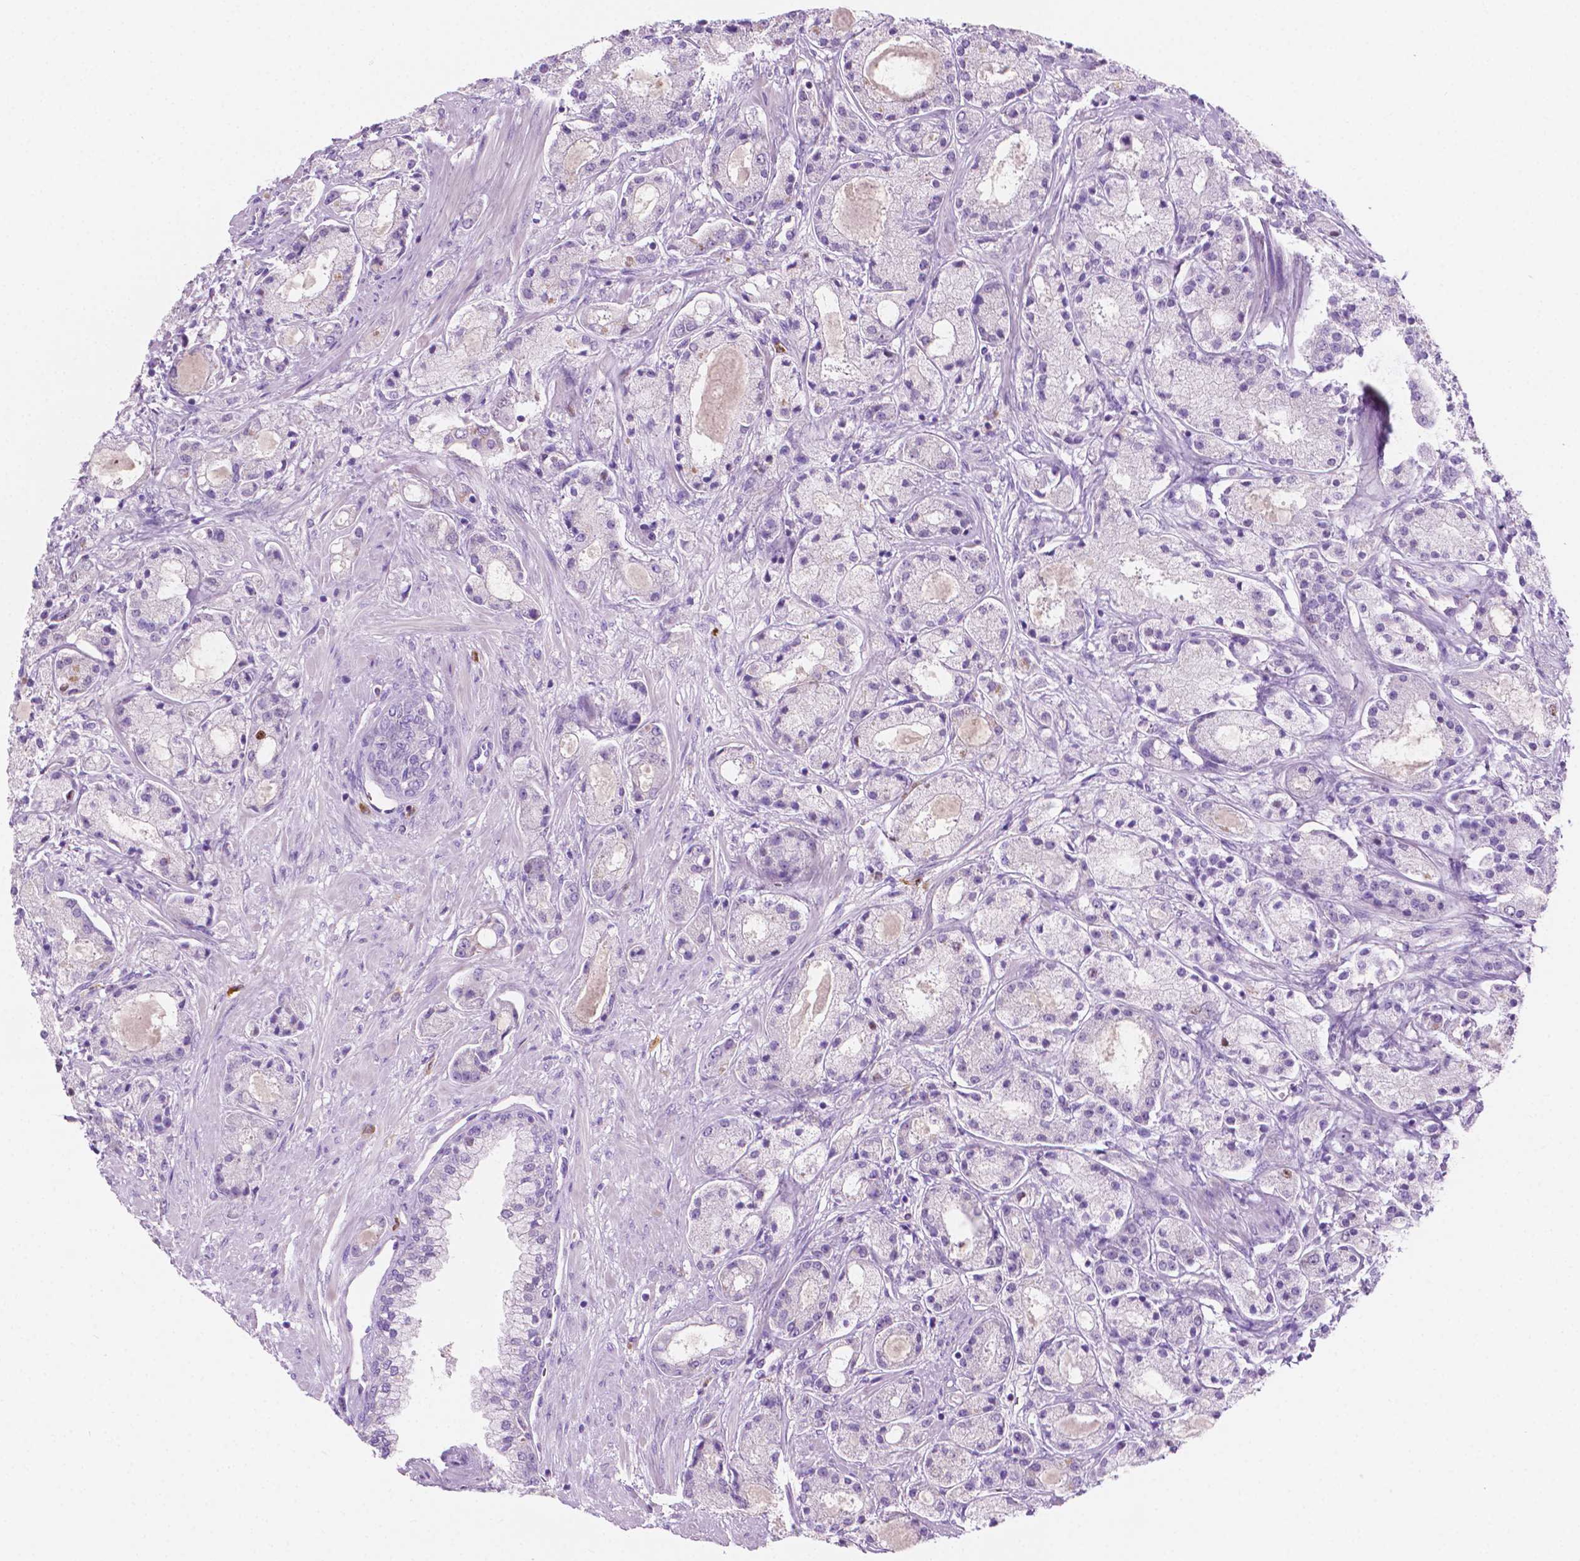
{"staining": {"intensity": "weak", "quantity": "<25%", "location": "nuclear"}, "tissue": "prostate cancer", "cell_type": "Tumor cells", "image_type": "cancer", "snomed": [{"axis": "morphology", "description": "Adenocarcinoma, High grade"}, {"axis": "topography", "description": "Prostate"}], "caption": "An image of prostate cancer stained for a protein demonstrates no brown staining in tumor cells.", "gene": "EPPK1", "patient": {"sex": "male", "age": 67}}